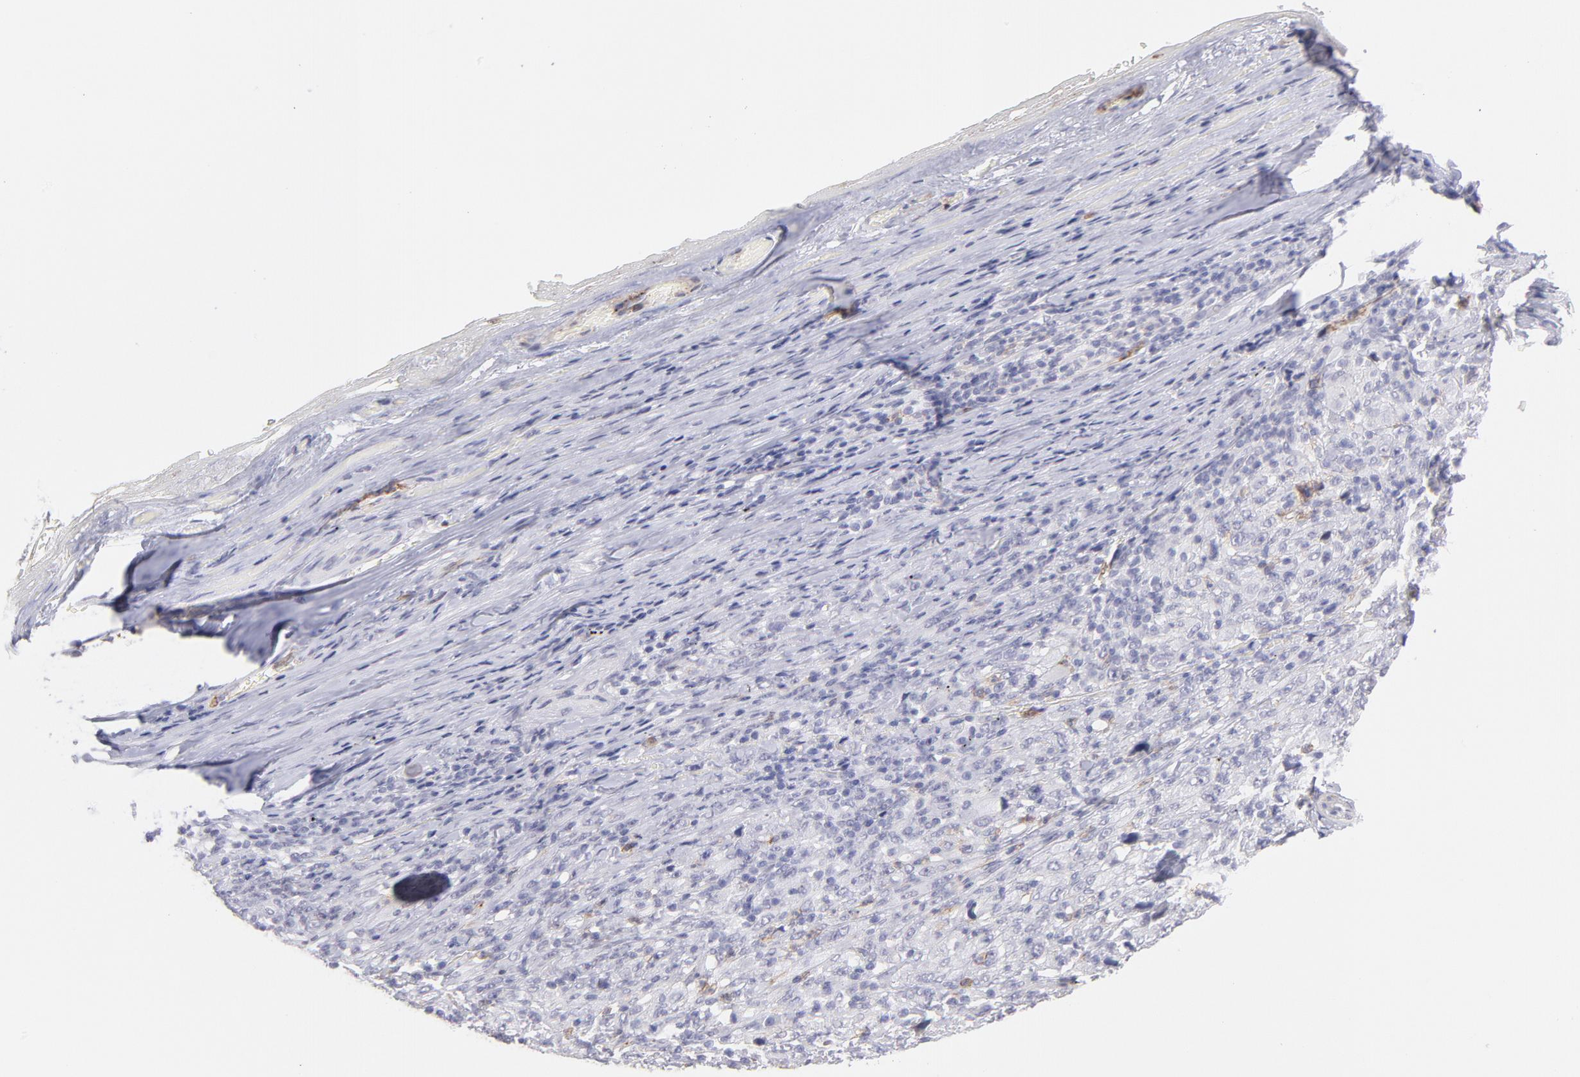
{"staining": {"intensity": "negative", "quantity": "none", "location": "none"}, "tissue": "melanoma", "cell_type": "Tumor cells", "image_type": "cancer", "snomed": [{"axis": "morphology", "description": "Malignant melanoma, Metastatic site"}, {"axis": "topography", "description": "Skin"}], "caption": "An immunohistochemistry (IHC) photomicrograph of melanoma is shown. There is no staining in tumor cells of melanoma.", "gene": "LTB4R", "patient": {"sex": "female", "age": 56}}